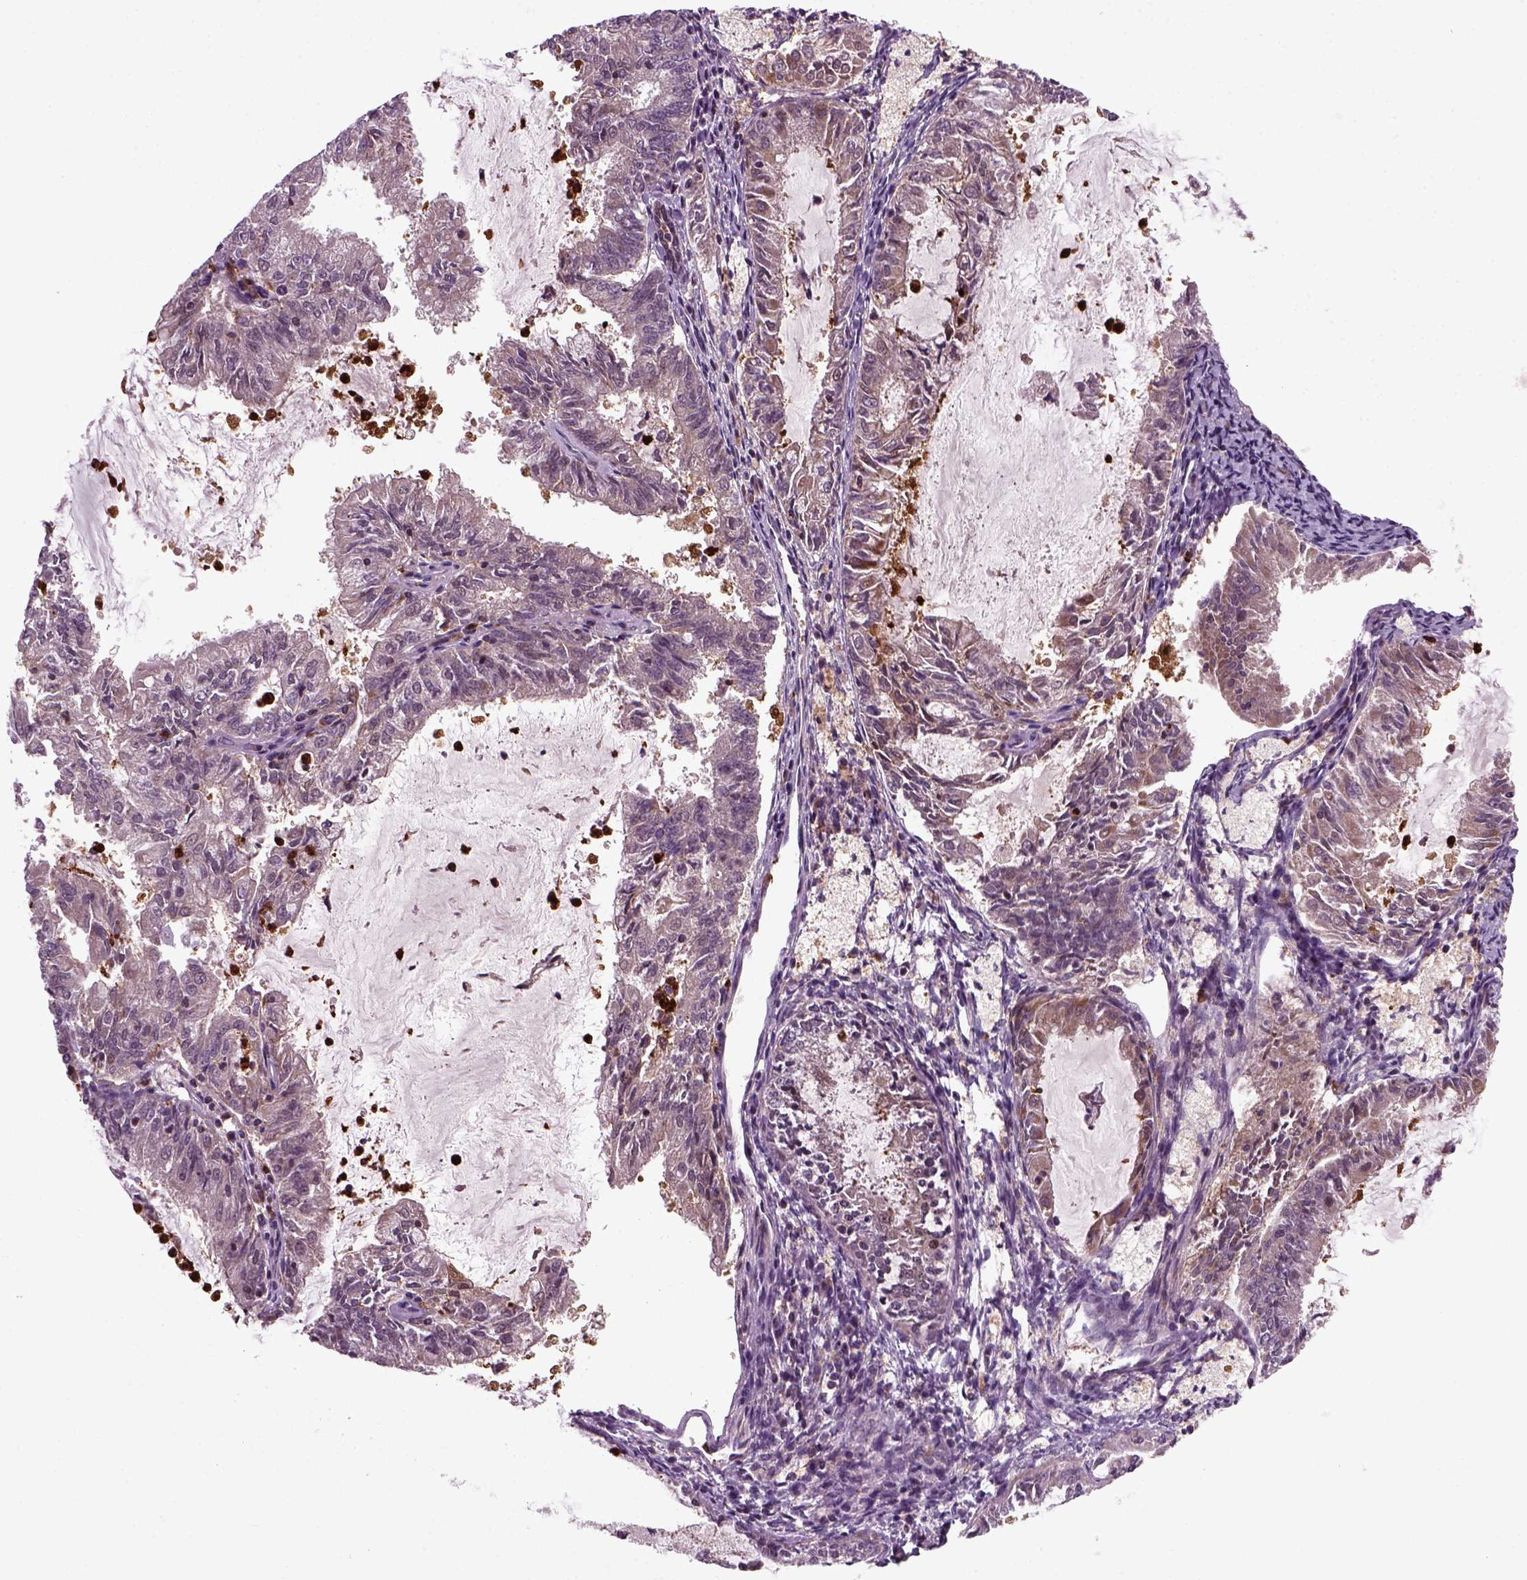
{"staining": {"intensity": "weak", "quantity": "<25%", "location": "cytoplasmic/membranous,nuclear"}, "tissue": "endometrial cancer", "cell_type": "Tumor cells", "image_type": "cancer", "snomed": [{"axis": "morphology", "description": "Adenocarcinoma, NOS"}, {"axis": "topography", "description": "Endometrium"}], "caption": "Immunohistochemical staining of endometrial adenocarcinoma shows no significant expression in tumor cells.", "gene": "NUDT16L1", "patient": {"sex": "female", "age": 57}}